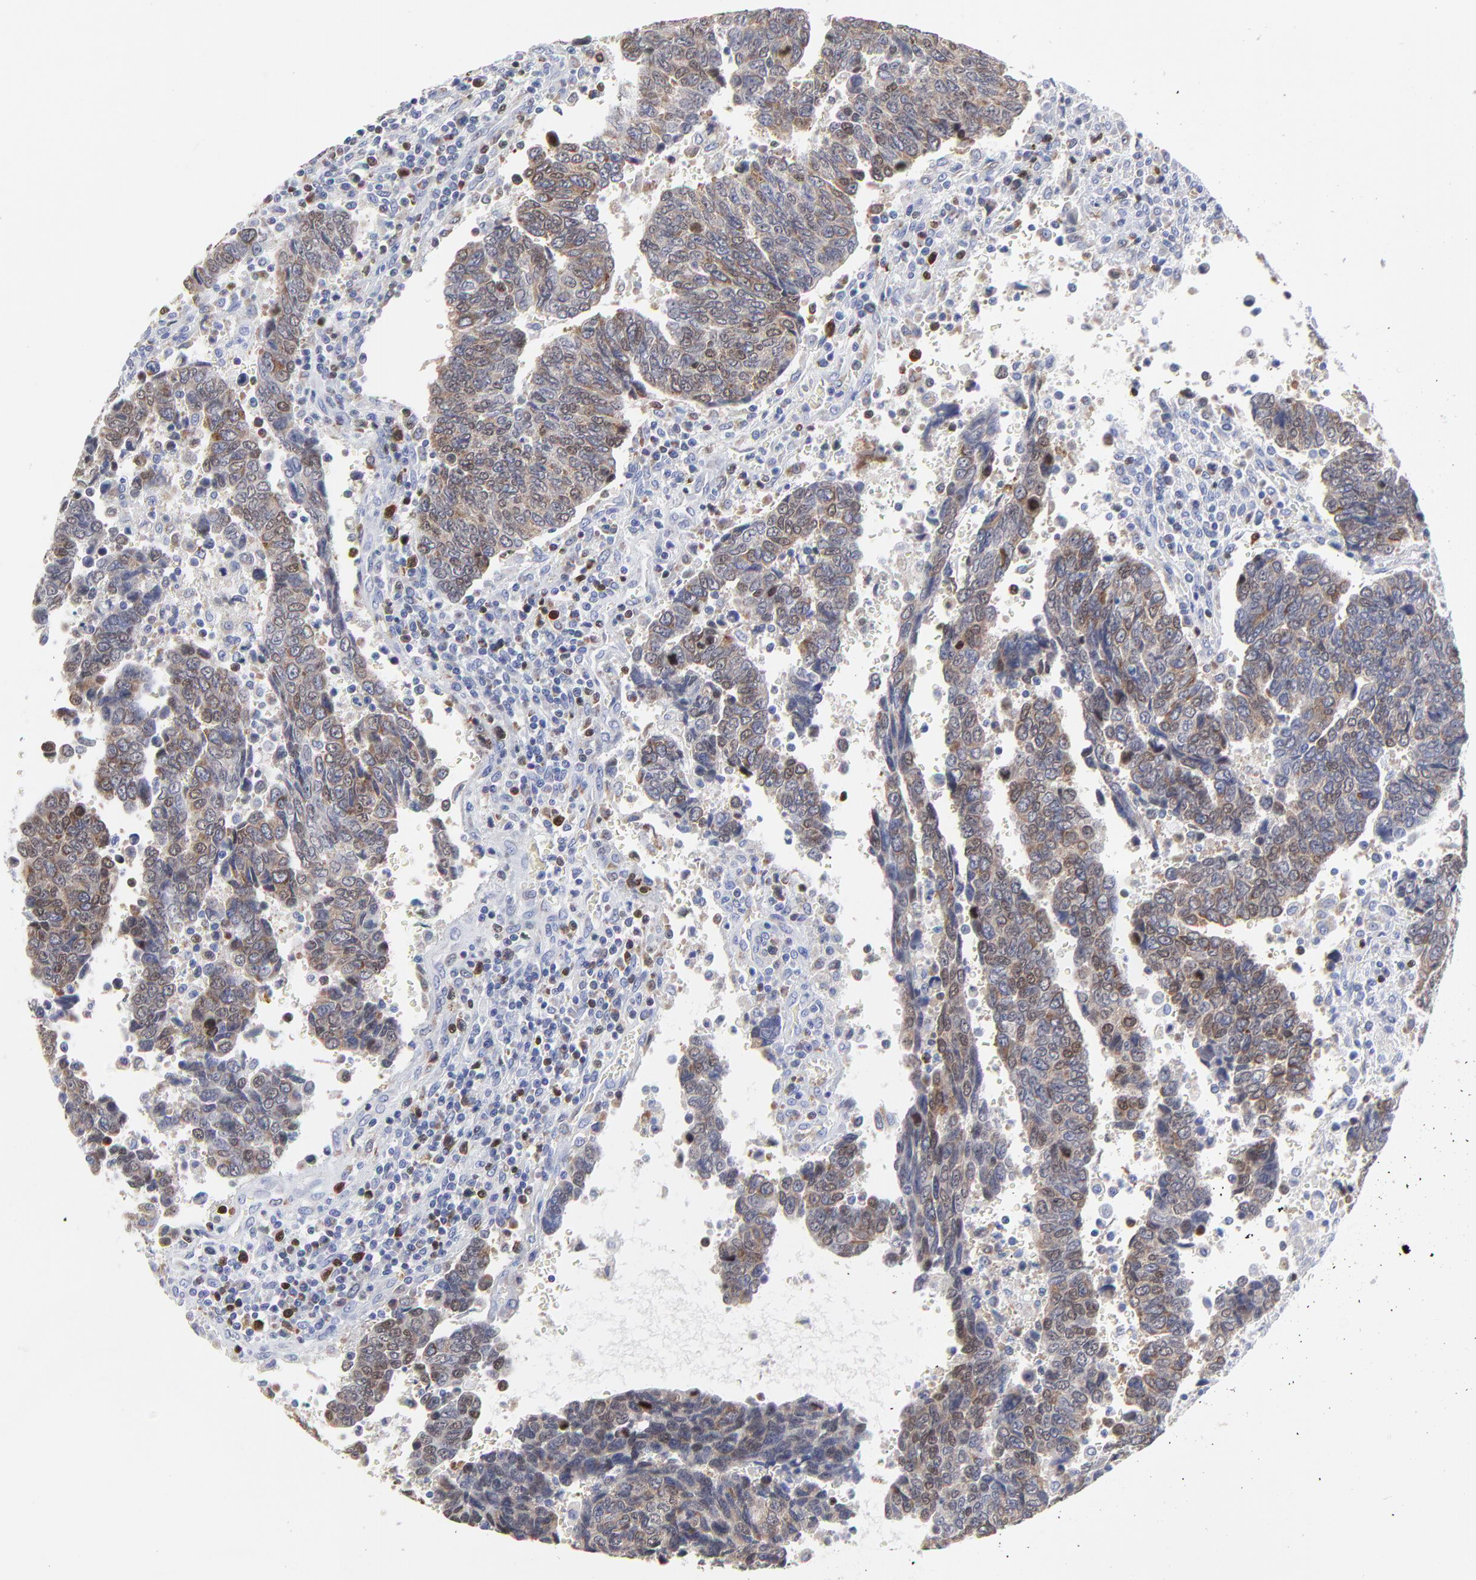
{"staining": {"intensity": "weak", "quantity": ">75%", "location": "cytoplasmic/membranous,nuclear"}, "tissue": "urothelial cancer", "cell_type": "Tumor cells", "image_type": "cancer", "snomed": [{"axis": "morphology", "description": "Urothelial carcinoma, High grade"}, {"axis": "topography", "description": "Urinary bladder"}], "caption": "Immunohistochemical staining of urothelial carcinoma (high-grade) reveals weak cytoplasmic/membranous and nuclear protein expression in about >75% of tumor cells. (Brightfield microscopy of DAB IHC at high magnification).", "gene": "NCAPH", "patient": {"sex": "male", "age": 86}}